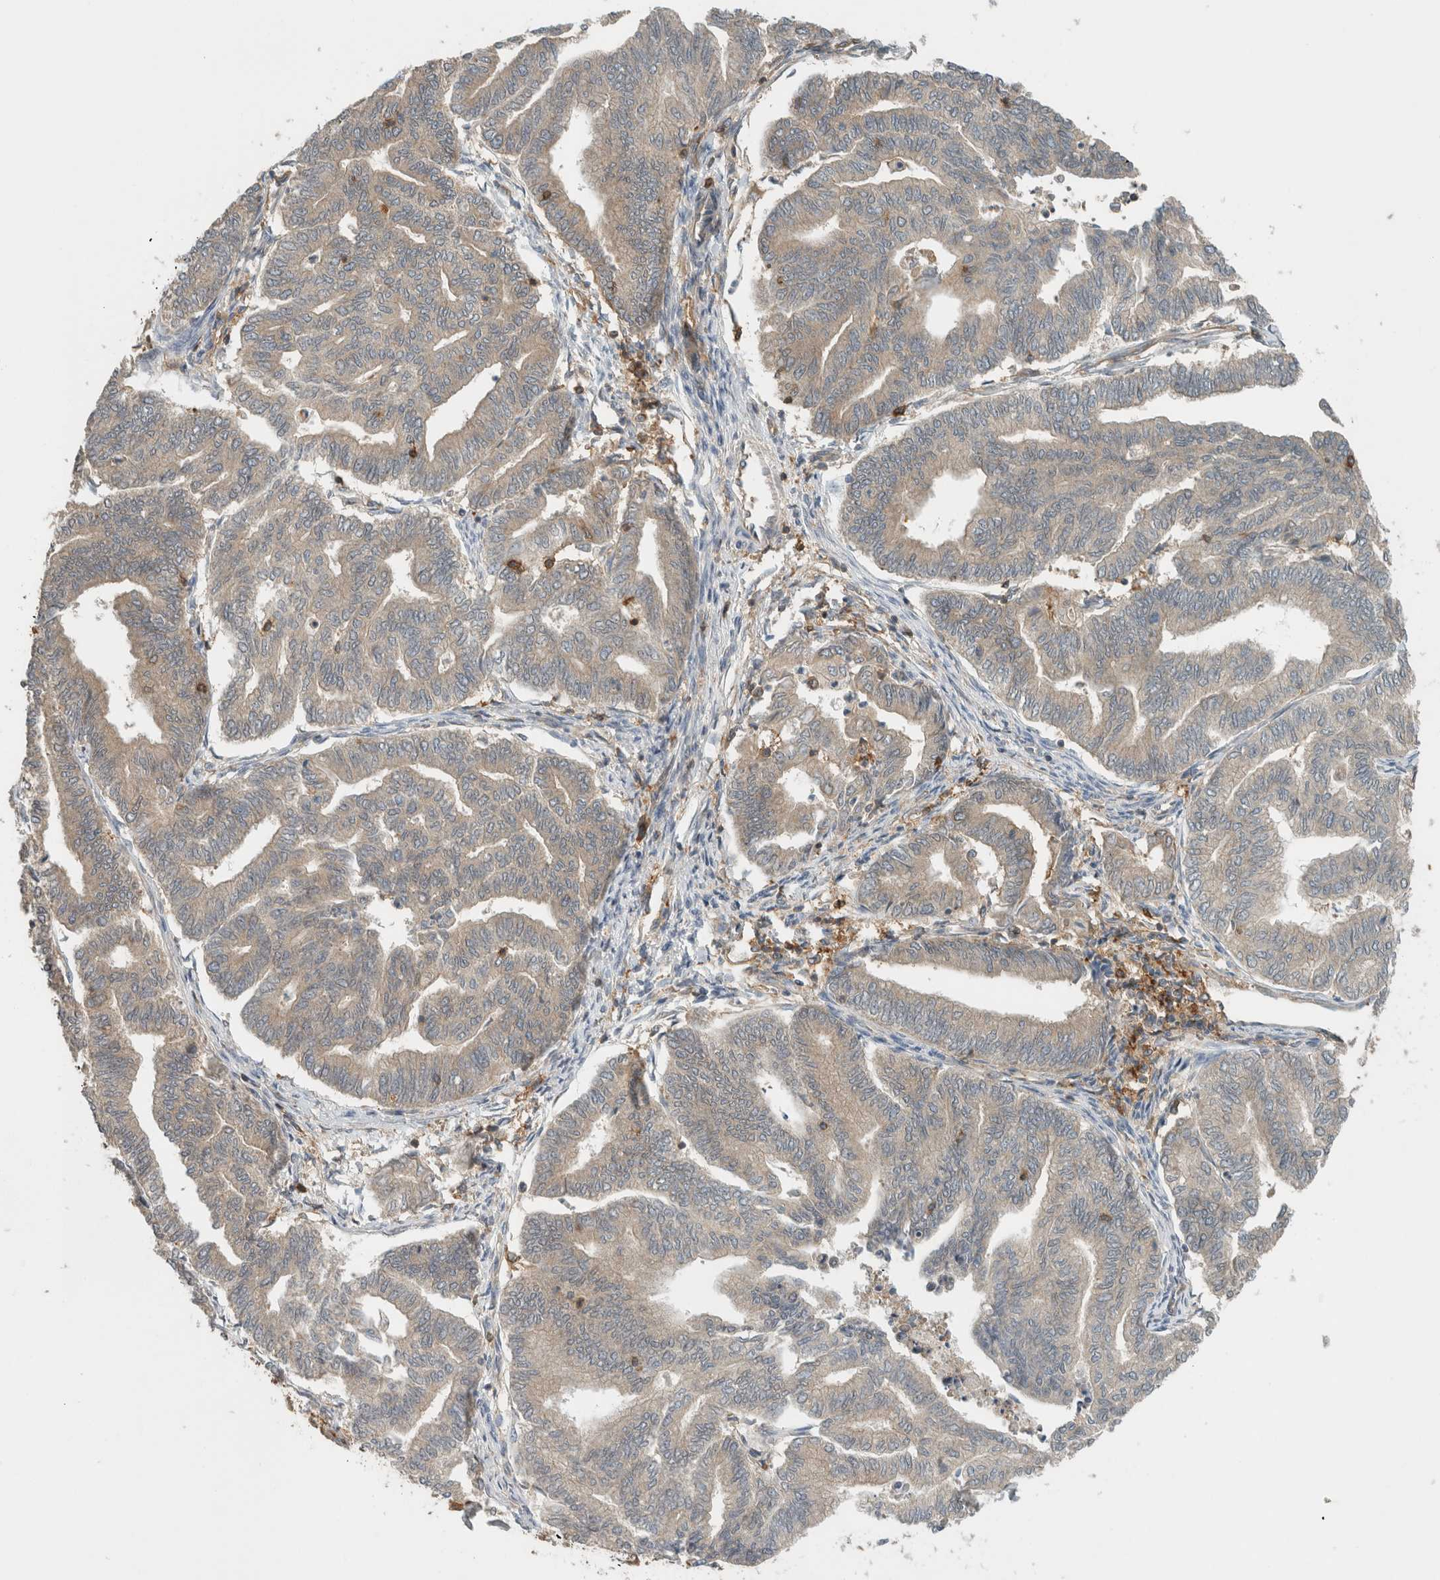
{"staining": {"intensity": "weak", "quantity": "<25%", "location": "cytoplasmic/membranous"}, "tissue": "endometrial cancer", "cell_type": "Tumor cells", "image_type": "cancer", "snomed": [{"axis": "morphology", "description": "Adenocarcinoma, NOS"}, {"axis": "topography", "description": "Endometrium"}], "caption": "IHC histopathology image of neoplastic tissue: human endometrial adenocarcinoma stained with DAB (3,3'-diaminobenzidine) exhibits no significant protein staining in tumor cells.", "gene": "PFDN4", "patient": {"sex": "female", "age": 79}}